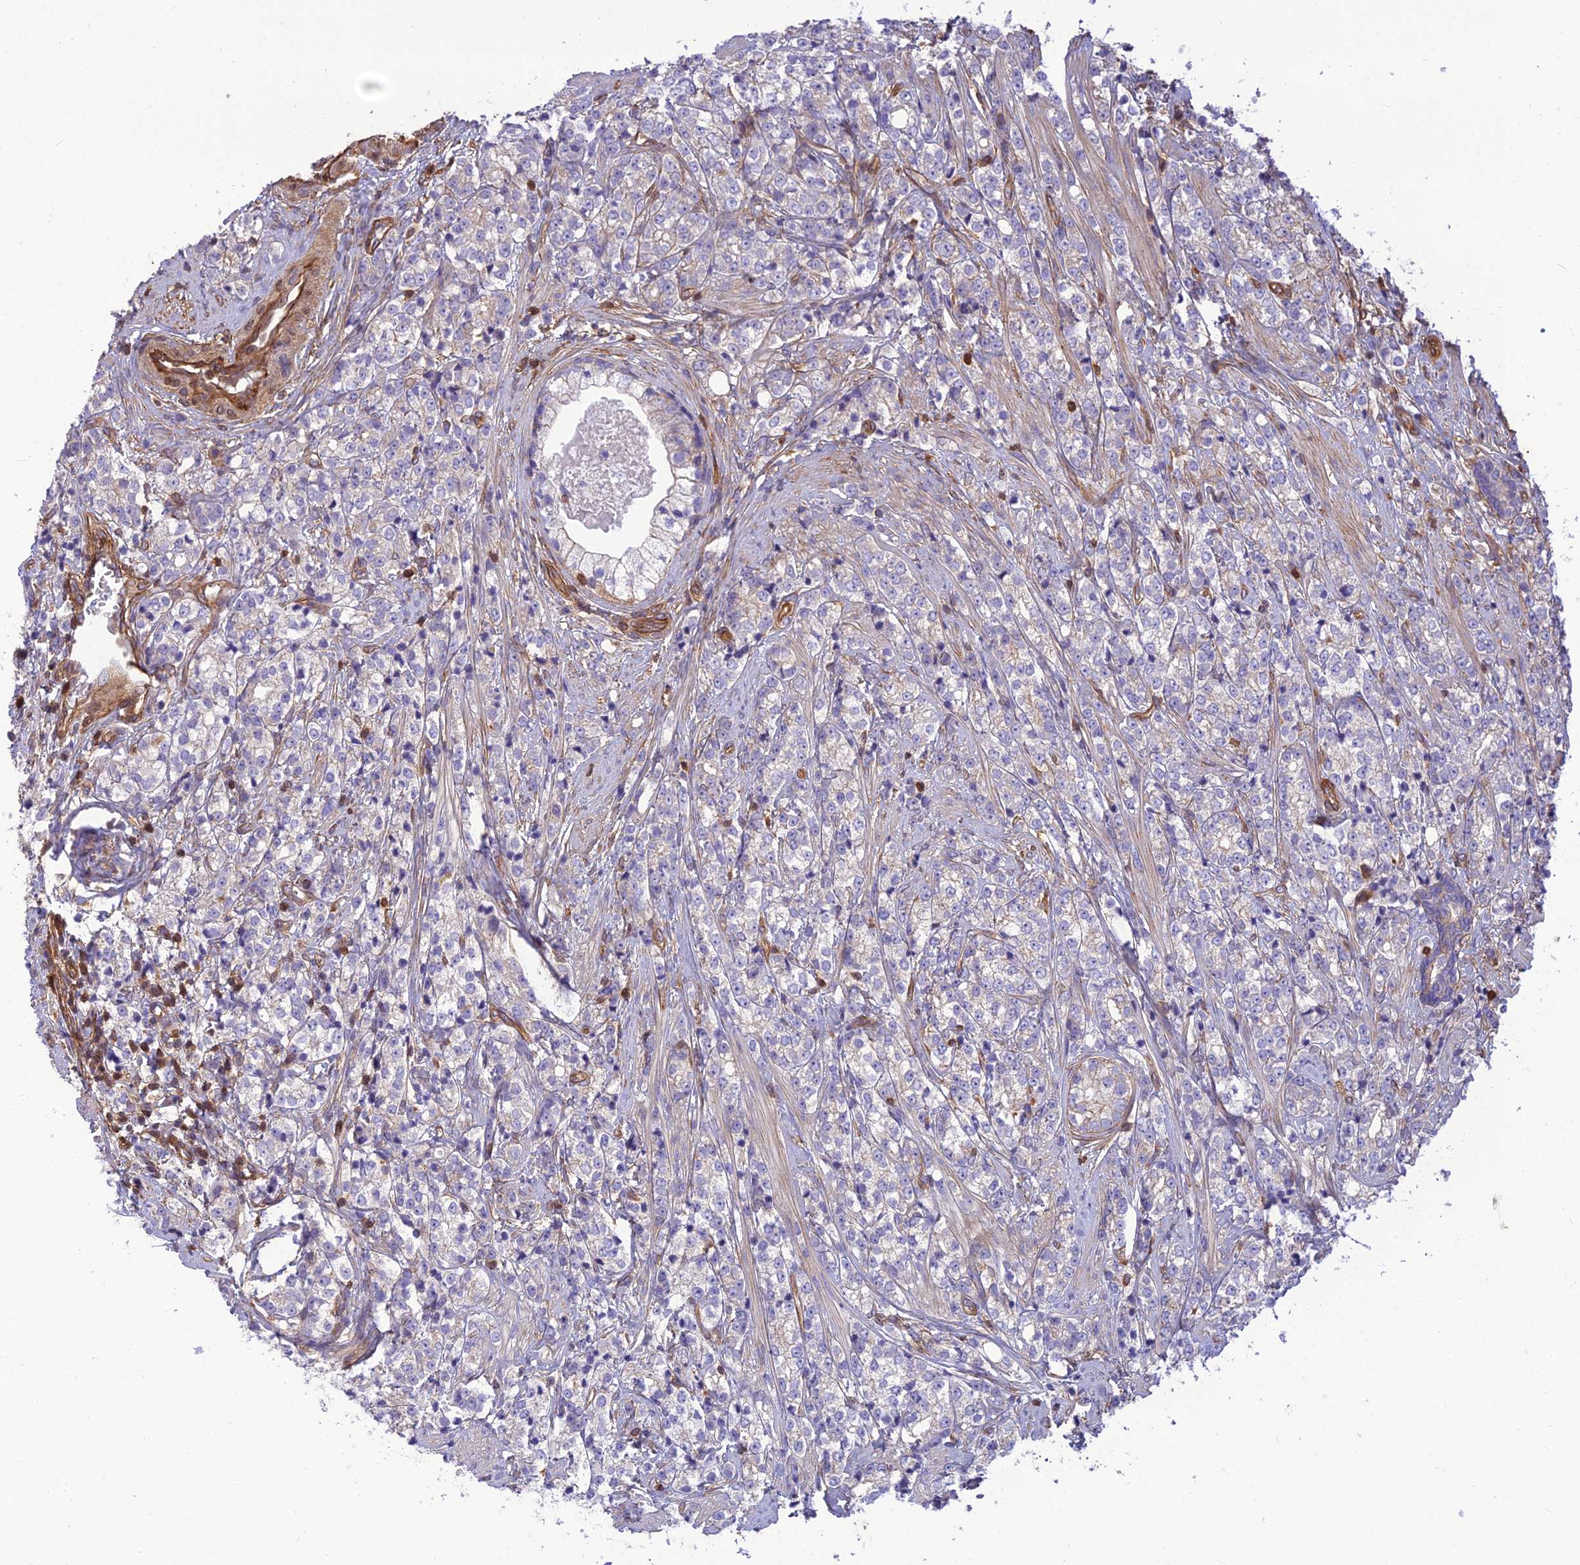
{"staining": {"intensity": "negative", "quantity": "none", "location": "none"}, "tissue": "prostate cancer", "cell_type": "Tumor cells", "image_type": "cancer", "snomed": [{"axis": "morphology", "description": "Adenocarcinoma, High grade"}, {"axis": "topography", "description": "Prostate"}], "caption": "Tumor cells show no significant protein expression in prostate cancer (adenocarcinoma (high-grade)). The staining was performed using DAB (3,3'-diaminobenzidine) to visualize the protein expression in brown, while the nuclei were stained in blue with hematoxylin (Magnification: 20x).", "gene": "HPSE2", "patient": {"sex": "male", "age": 69}}